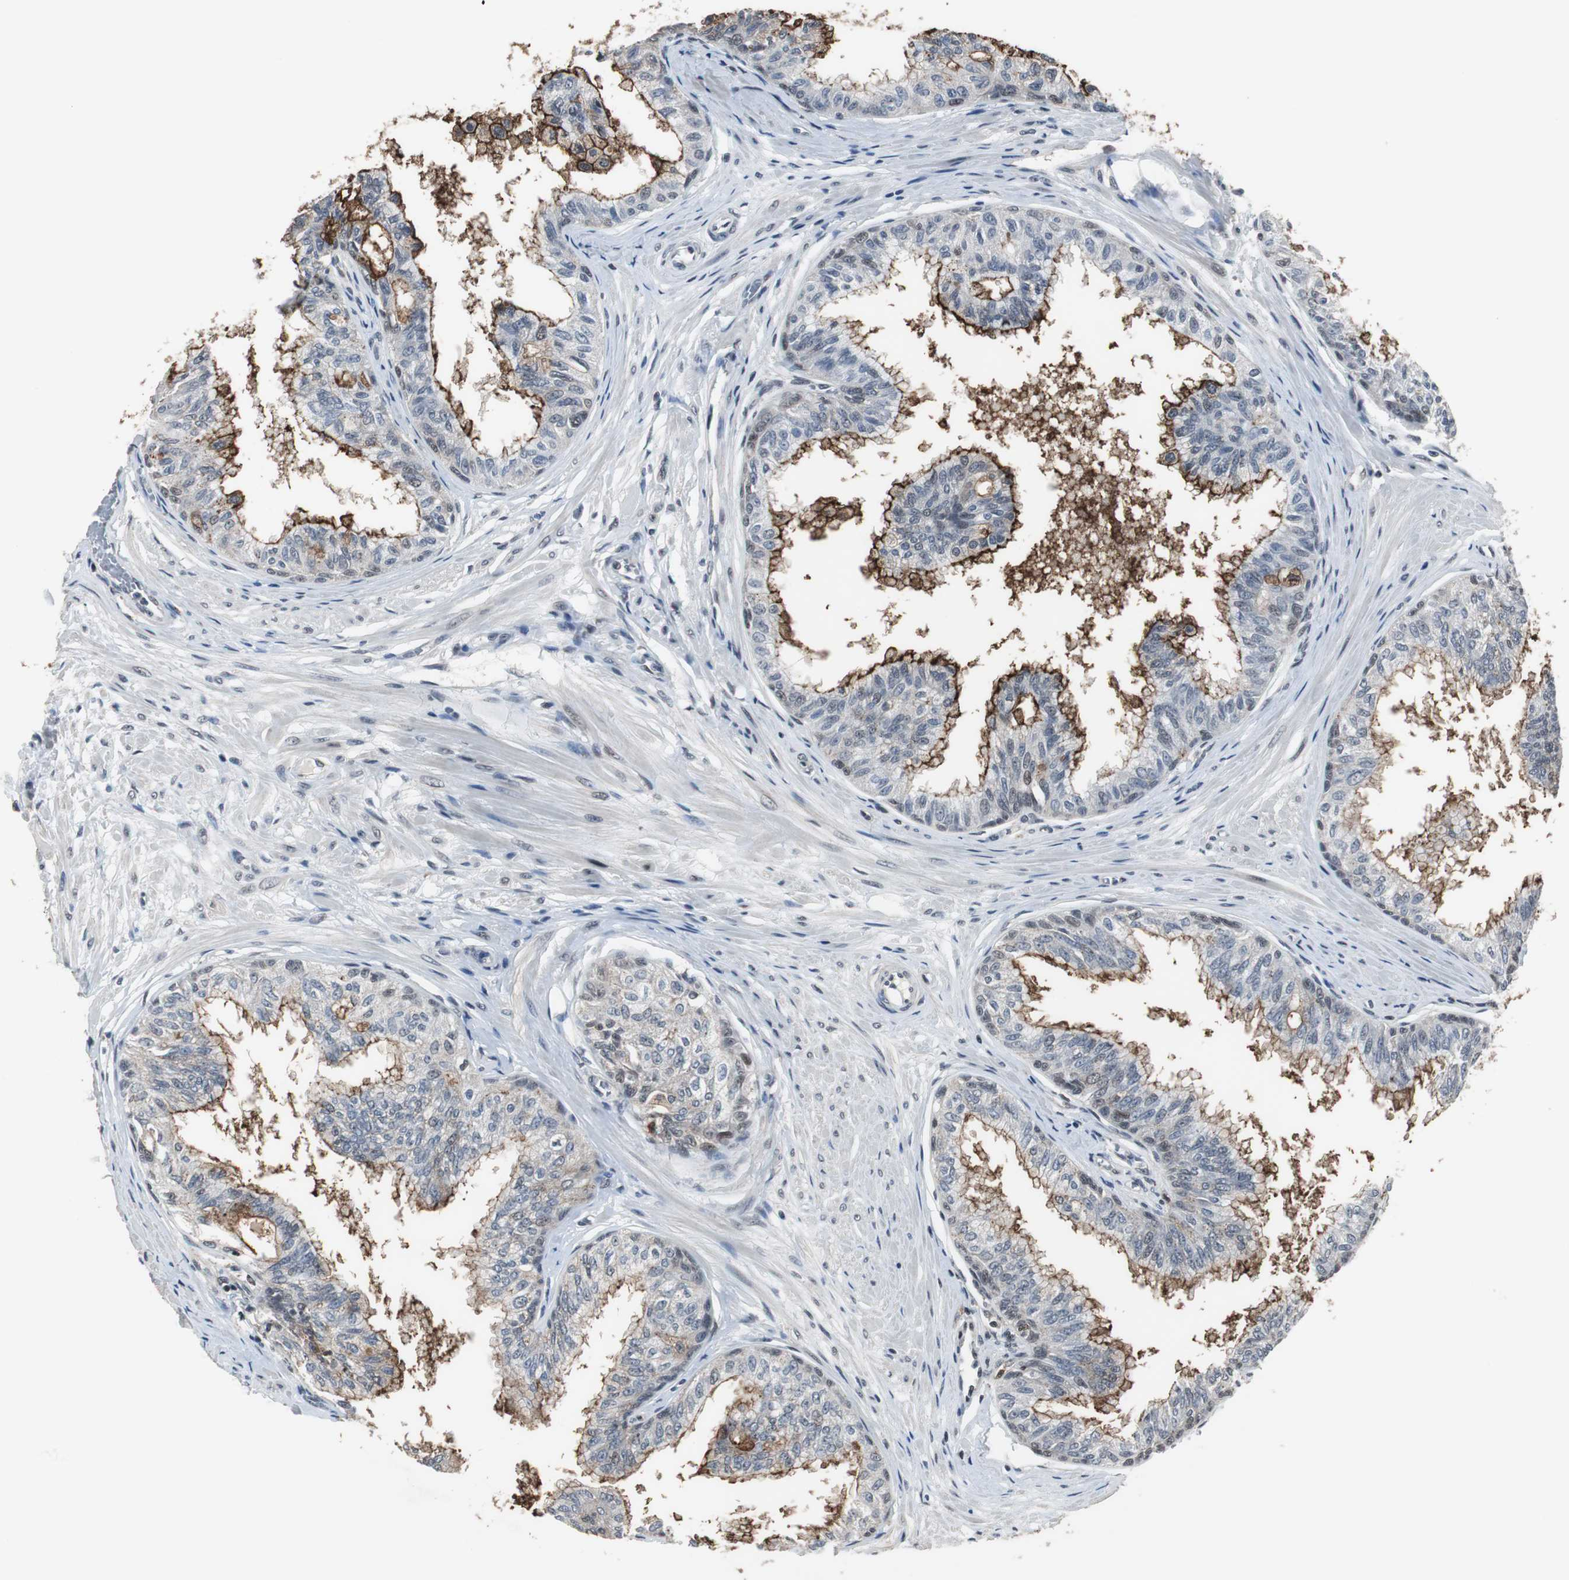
{"staining": {"intensity": "strong", "quantity": ">75%", "location": "cytoplasmic/membranous"}, "tissue": "prostate", "cell_type": "Glandular cells", "image_type": "normal", "snomed": [{"axis": "morphology", "description": "Normal tissue, NOS"}, {"axis": "topography", "description": "Prostate"}, {"axis": "topography", "description": "Seminal veicle"}], "caption": "An immunohistochemistry (IHC) histopathology image of normal tissue is shown. Protein staining in brown labels strong cytoplasmic/membranous positivity in prostate within glandular cells.", "gene": "MKX", "patient": {"sex": "male", "age": 60}}